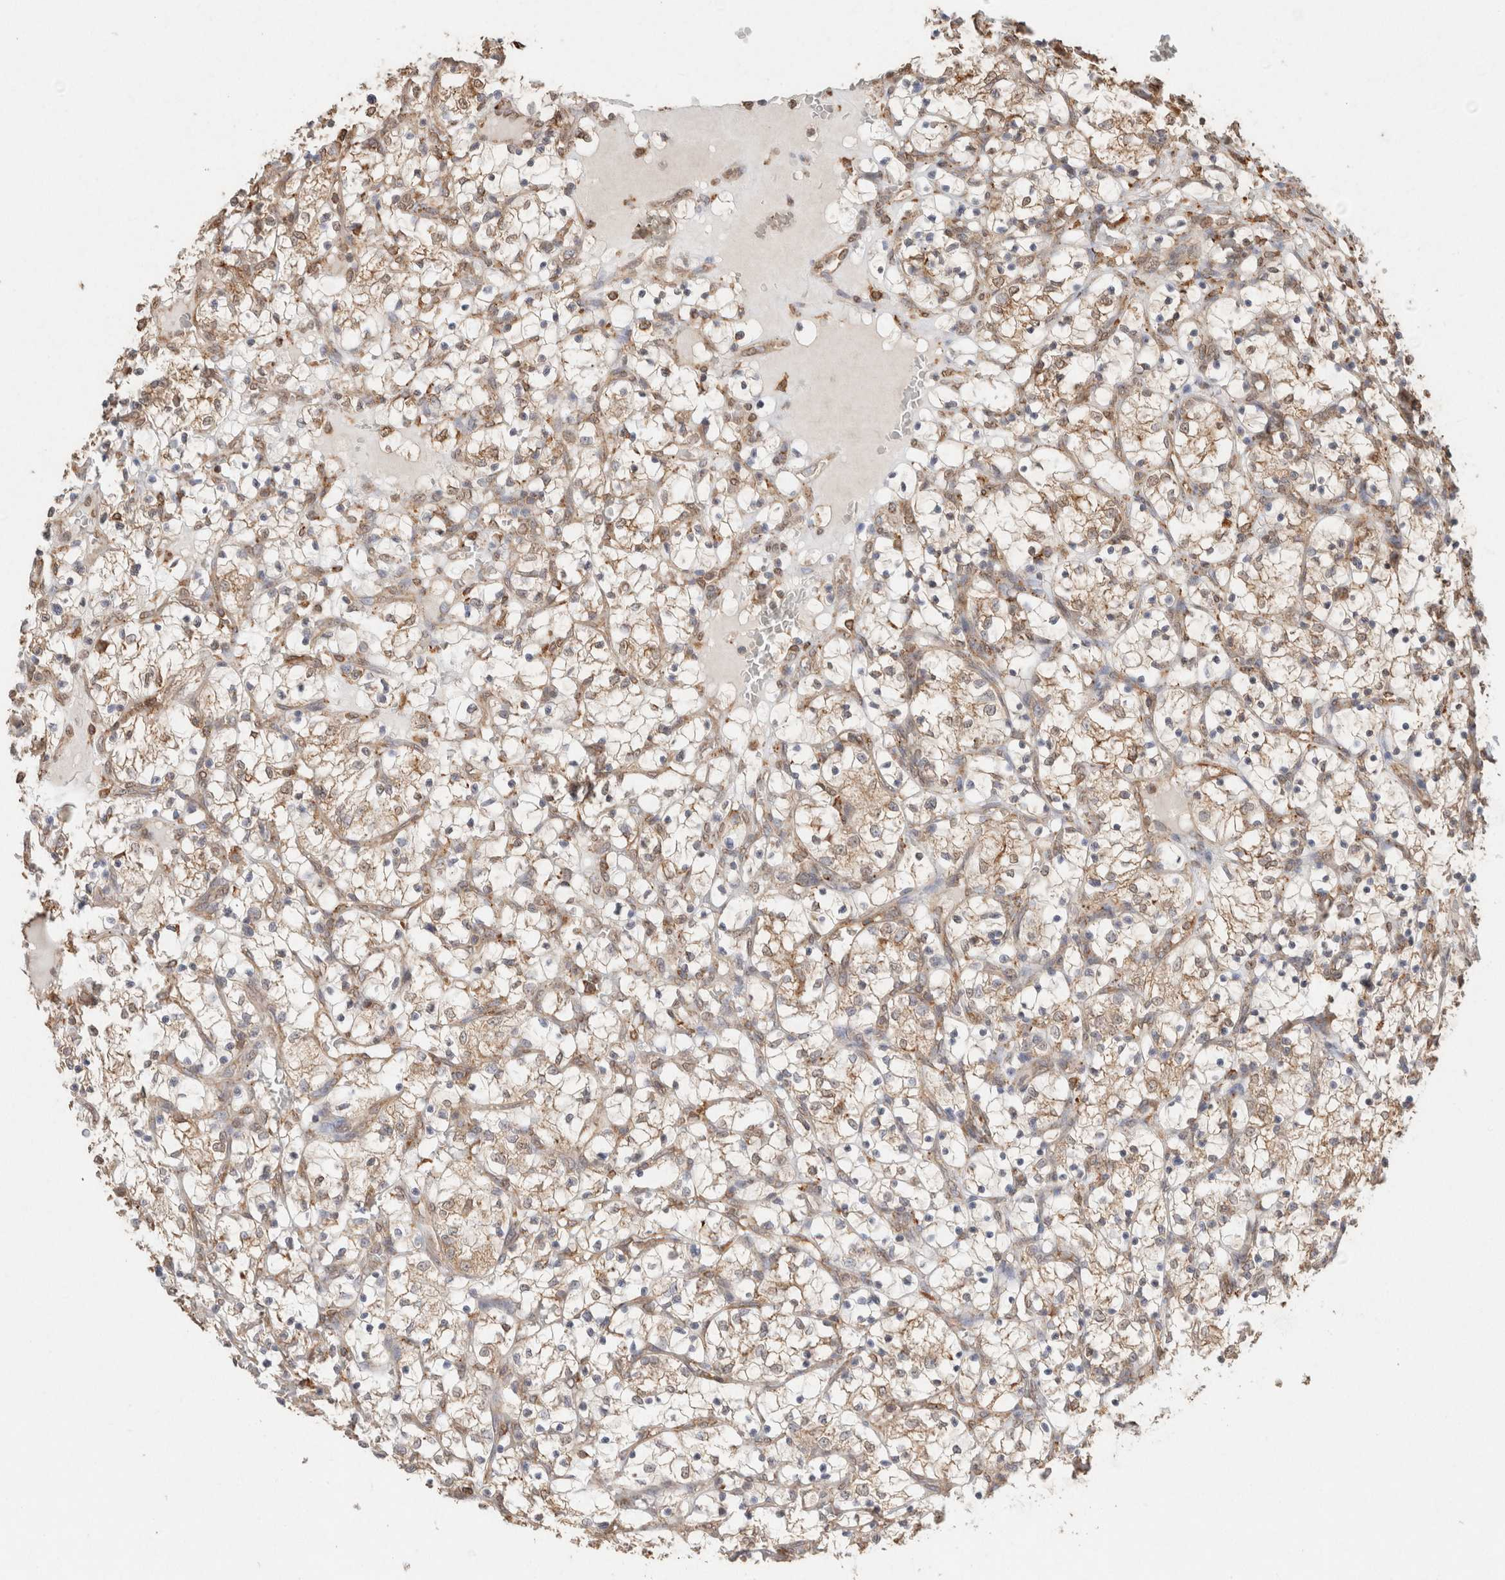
{"staining": {"intensity": "weak", "quantity": "25%-75%", "location": "cytoplasmic/membranous"}, "tissue": "renal cancer", "cell_type": "Tumor cells", "image_type": "cancer", "snomed": [{"axis": "morphology", "description": "Adenocarcinoma, NOS"}, {"axis": "topography", "description": "Kidney"}], "caption": "An immunohistochemistry (IHC) histopathology image of tumor tissue is shown. Protein staining in brown labels weak cytoplasmic/membranous positivity in adenocarcinoma (renal) within tumor cells. Nuclei are stained in blue.", "gene": "ERAP1", "patient": {"sex": "female", "age": 69}}